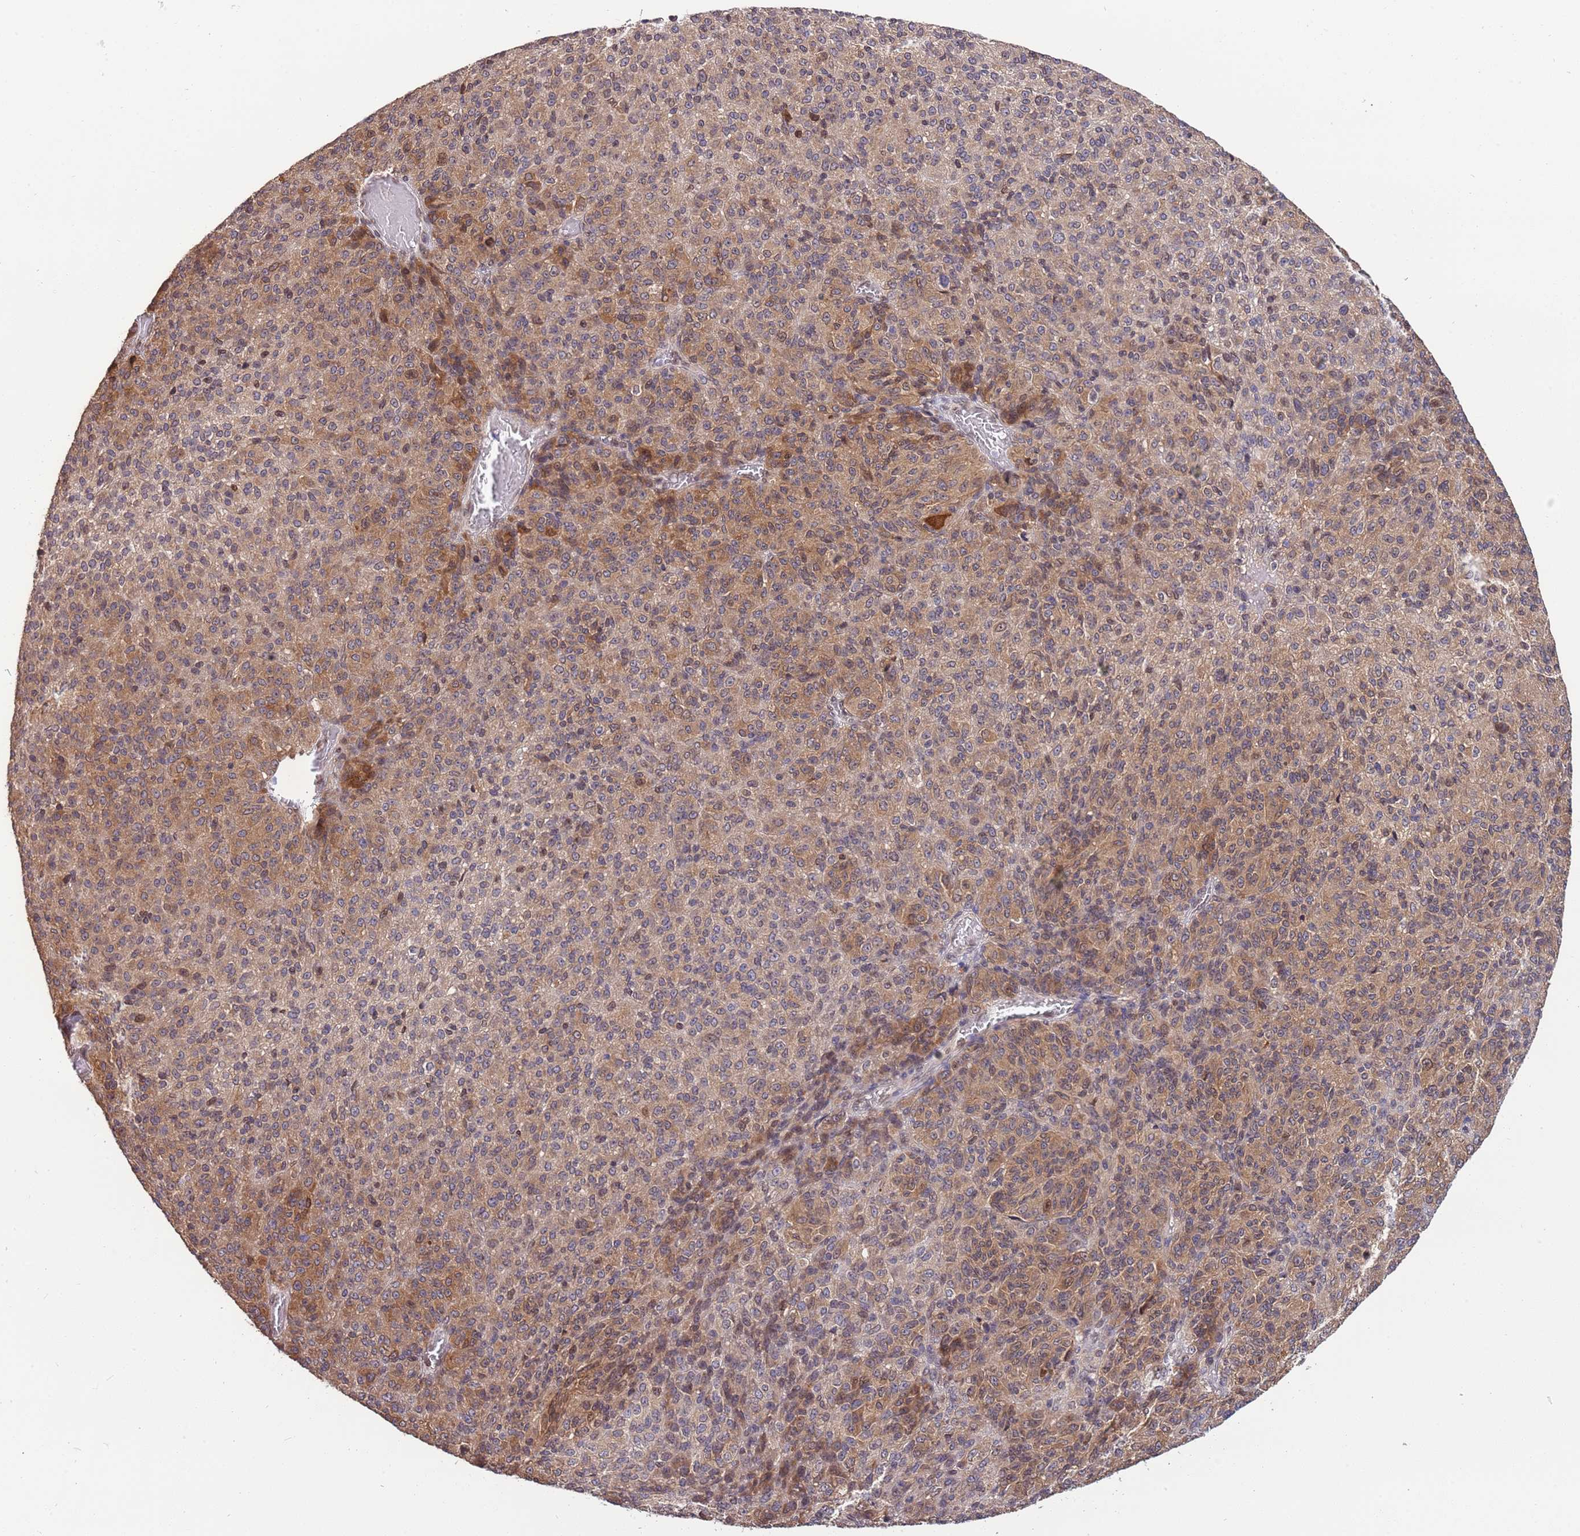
{"staining": {"intensity": "moderate", "quantity": "25%-75%", "location": "cytoplasmic/membranous,nuclear"}, "tissue": "melanoma", "cell_type": "Tumor cells", "image_type": "cancer", "snomed": [{"axis": "morphology", "description": "Malignant melanoma, Metastatic site"}, {"axis": "topography", "description": "Brain"}], "caption": "Human melanoma stained for a protein (brown) reveals moderate cytoplasmic/membranous and nuclear positive staining in approximately 25%-75% of tumor cells.", "gene": "ZNF665", "patient": {"sex": "female", "age": 56}}